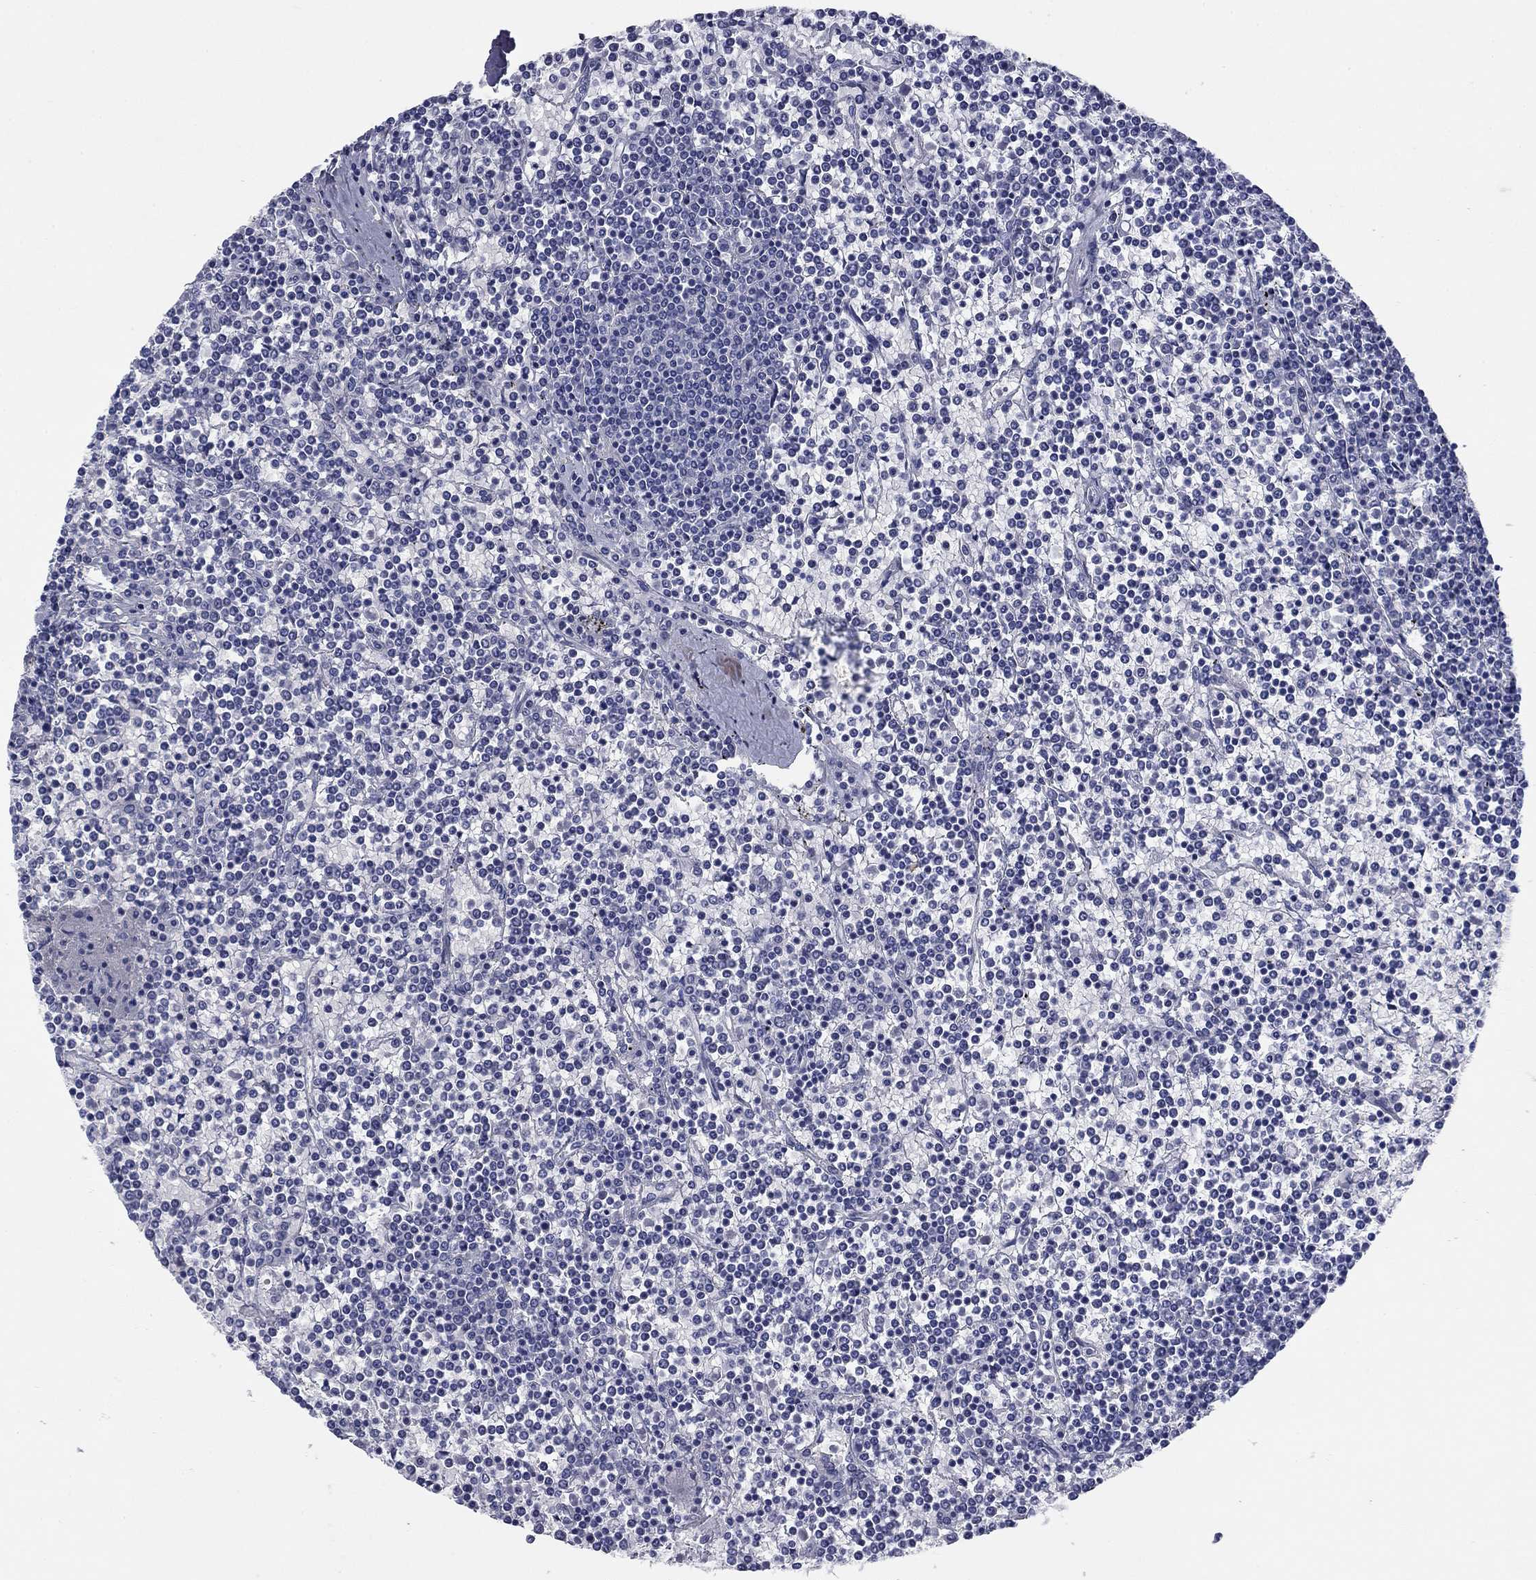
{"staining": {"intensity": "negative", "quantity": "none", "location": "none"}, "tissue": "lymphoma", "cell_type": "Tumor cells", "image_type": "cancer", "snomed": [{"axis": "morphology", "description": "Malignant lymphoma, non-Hodgkin's type, Low grade"}, {"axis": "topography", "description": "Spleen"}], "caption": "Immunohistochemical staining of low-grade malignant lymphoma, non-Hodgkin's type exhibits no significant staining in tumor cells.", "gene": "PRKCG", "patient": {"sex": "female", "age": 19}}